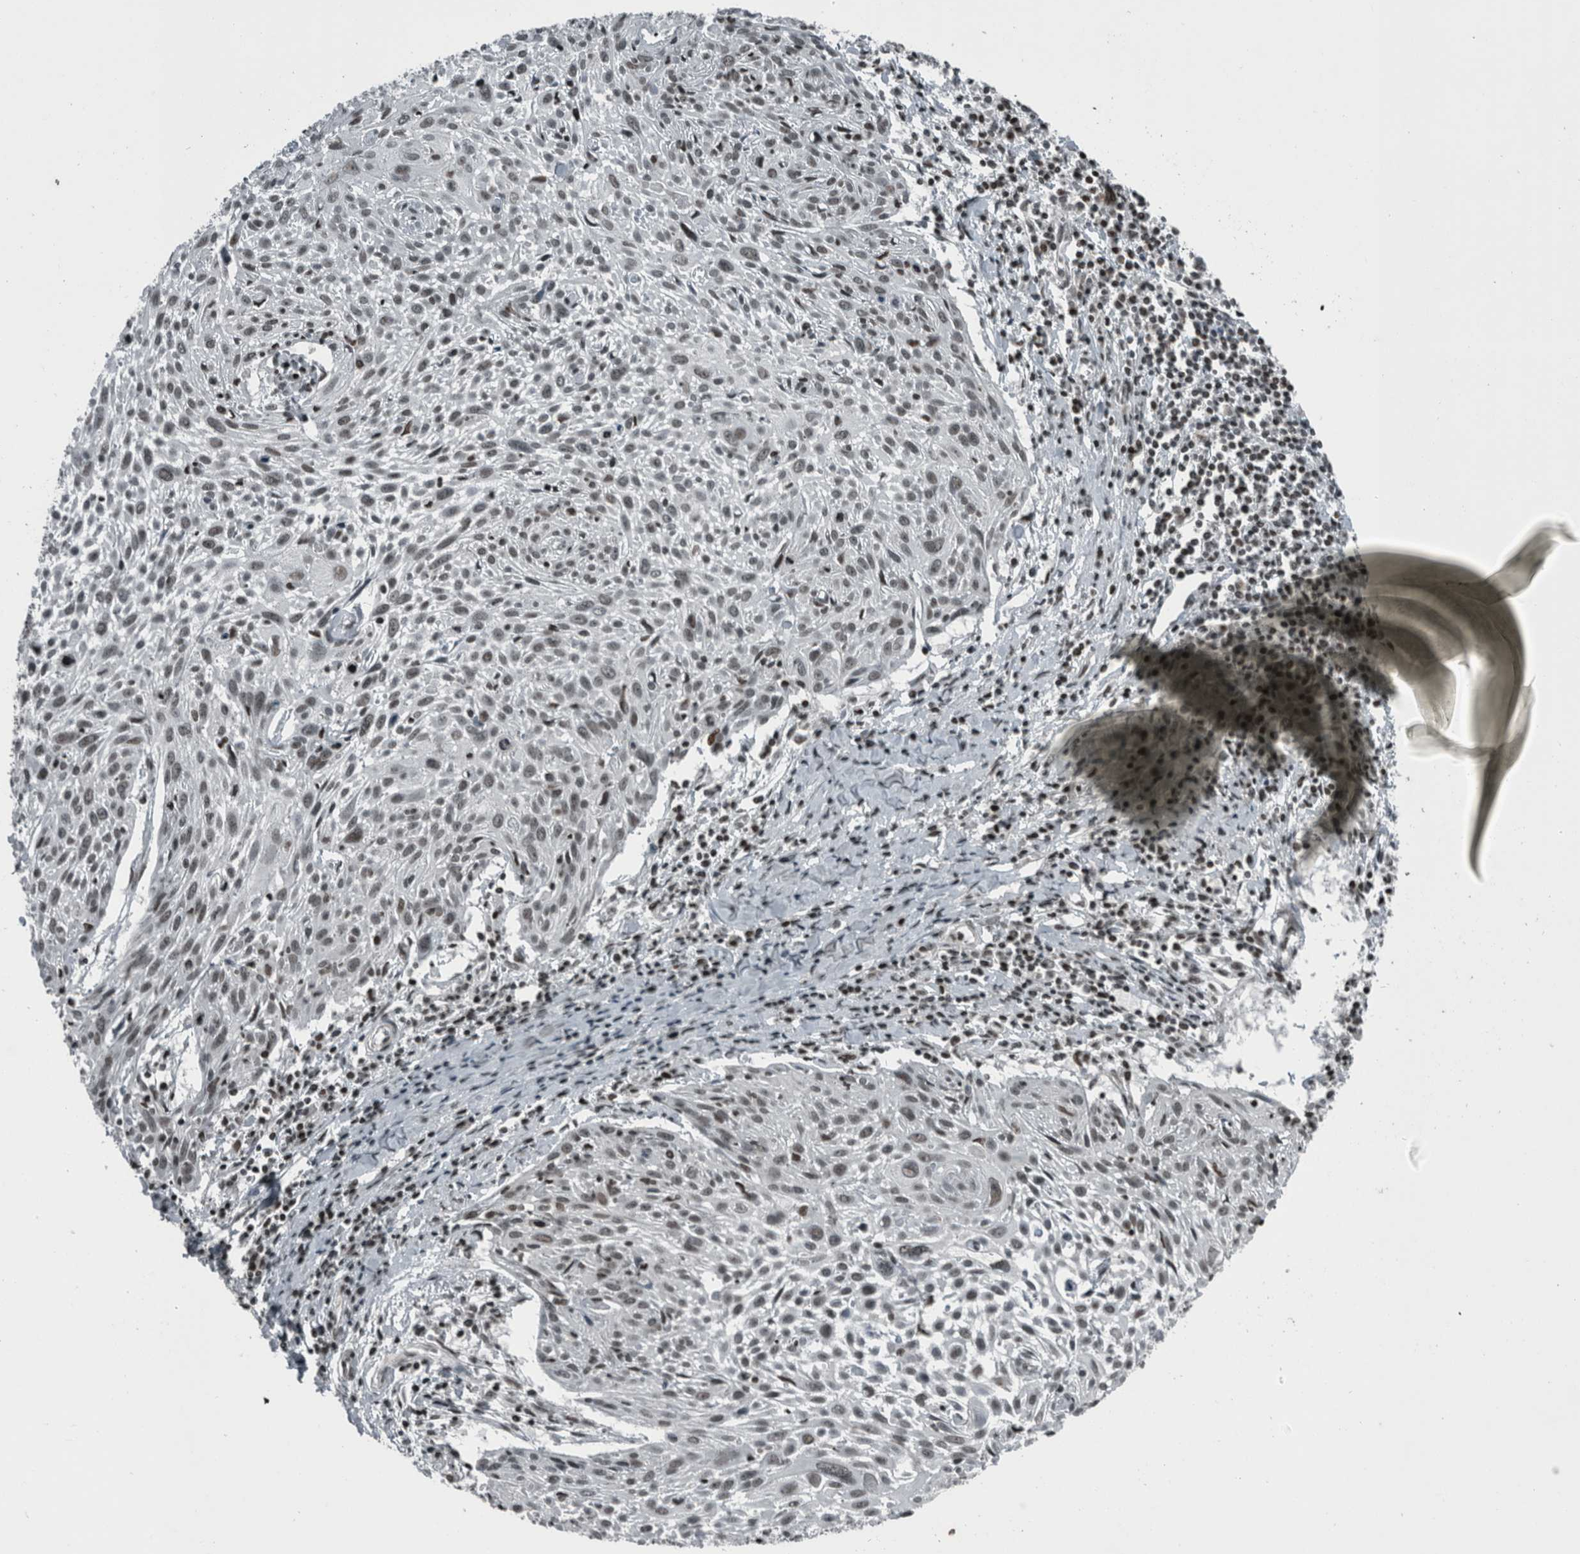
{"staining": {"intensity": "weak", "quantity": ">75%", "location": "nuclear"}, "tissue": "cervical cancer", "cell_type": "Tumor cells", "image_type": "cancer", "snomed": [{"axis": "morphology", "description": "Squamous cell carcinoma, NOS"}, {"axis": "topography", "description": "Cervix"}], "caption": "A brown stain shows weak nuclear staining of a protein in human cervical squamous cell carcinoma tumor cells.", "gene": "UNC50", "patient": {"sex": "female", "age": 51}}